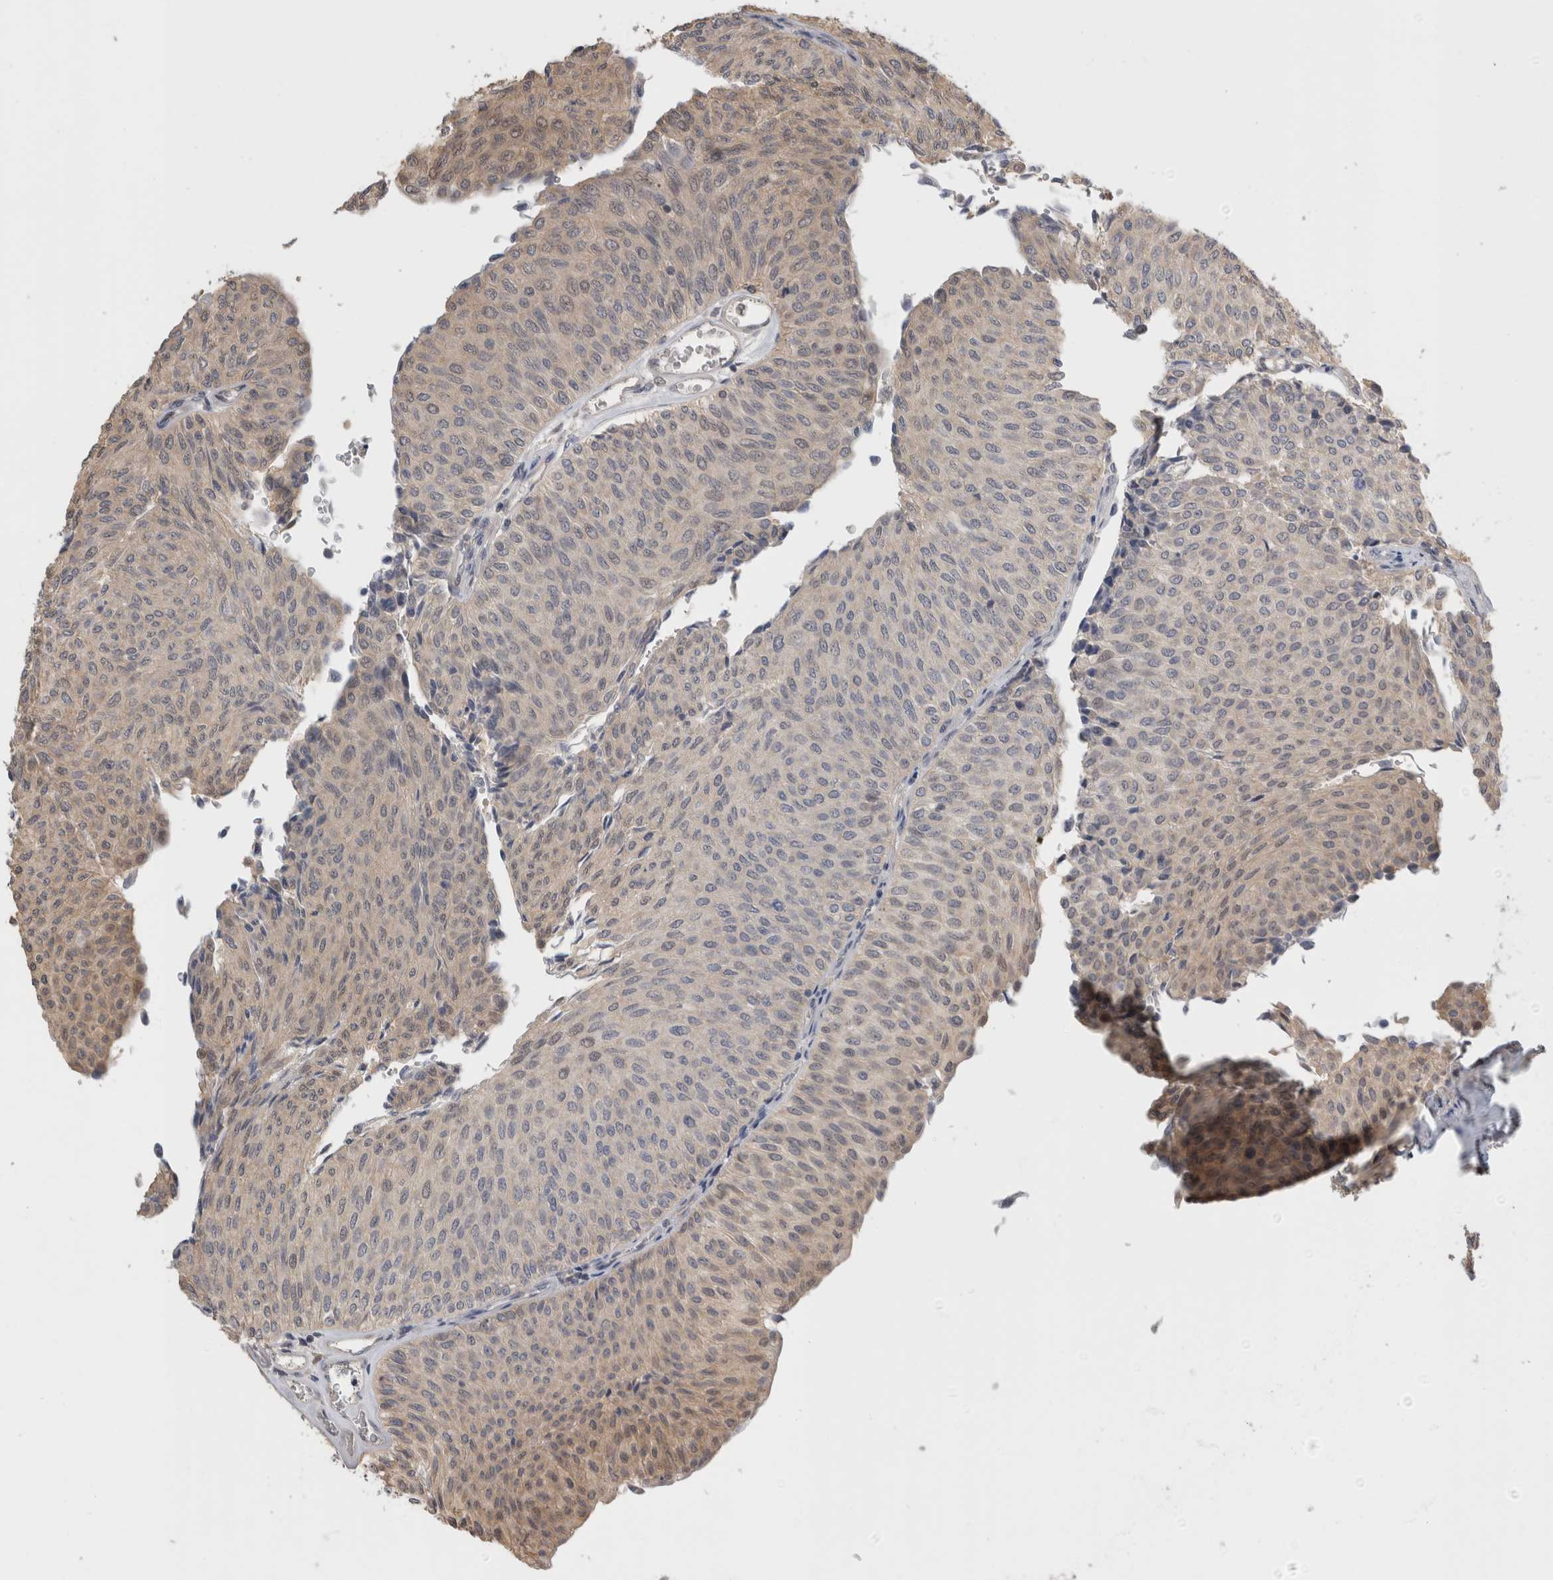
{"staining": {"intensity": "weak", "quantity": "<25%", "location": "cytoplasmic/membranous"}, "tissue": "urothelial cancer", "cell_type": "Tumor cells", "image_type": "cancer", "snomed": [{"axis": "morphology", "description": "Urothelial carcinoma, Low grade"}, {"axis": "topography", "description": "Urinary bladder"}], "caption": "The immunohistochemistry photomicrograph has no significant positivity in tumor cells of urothelial cancer tissue. (Brightfield microscopy of DAB IHC at high magnification).", "gene": "PGM1", "patient": {"sex": "male", "age": 78}}